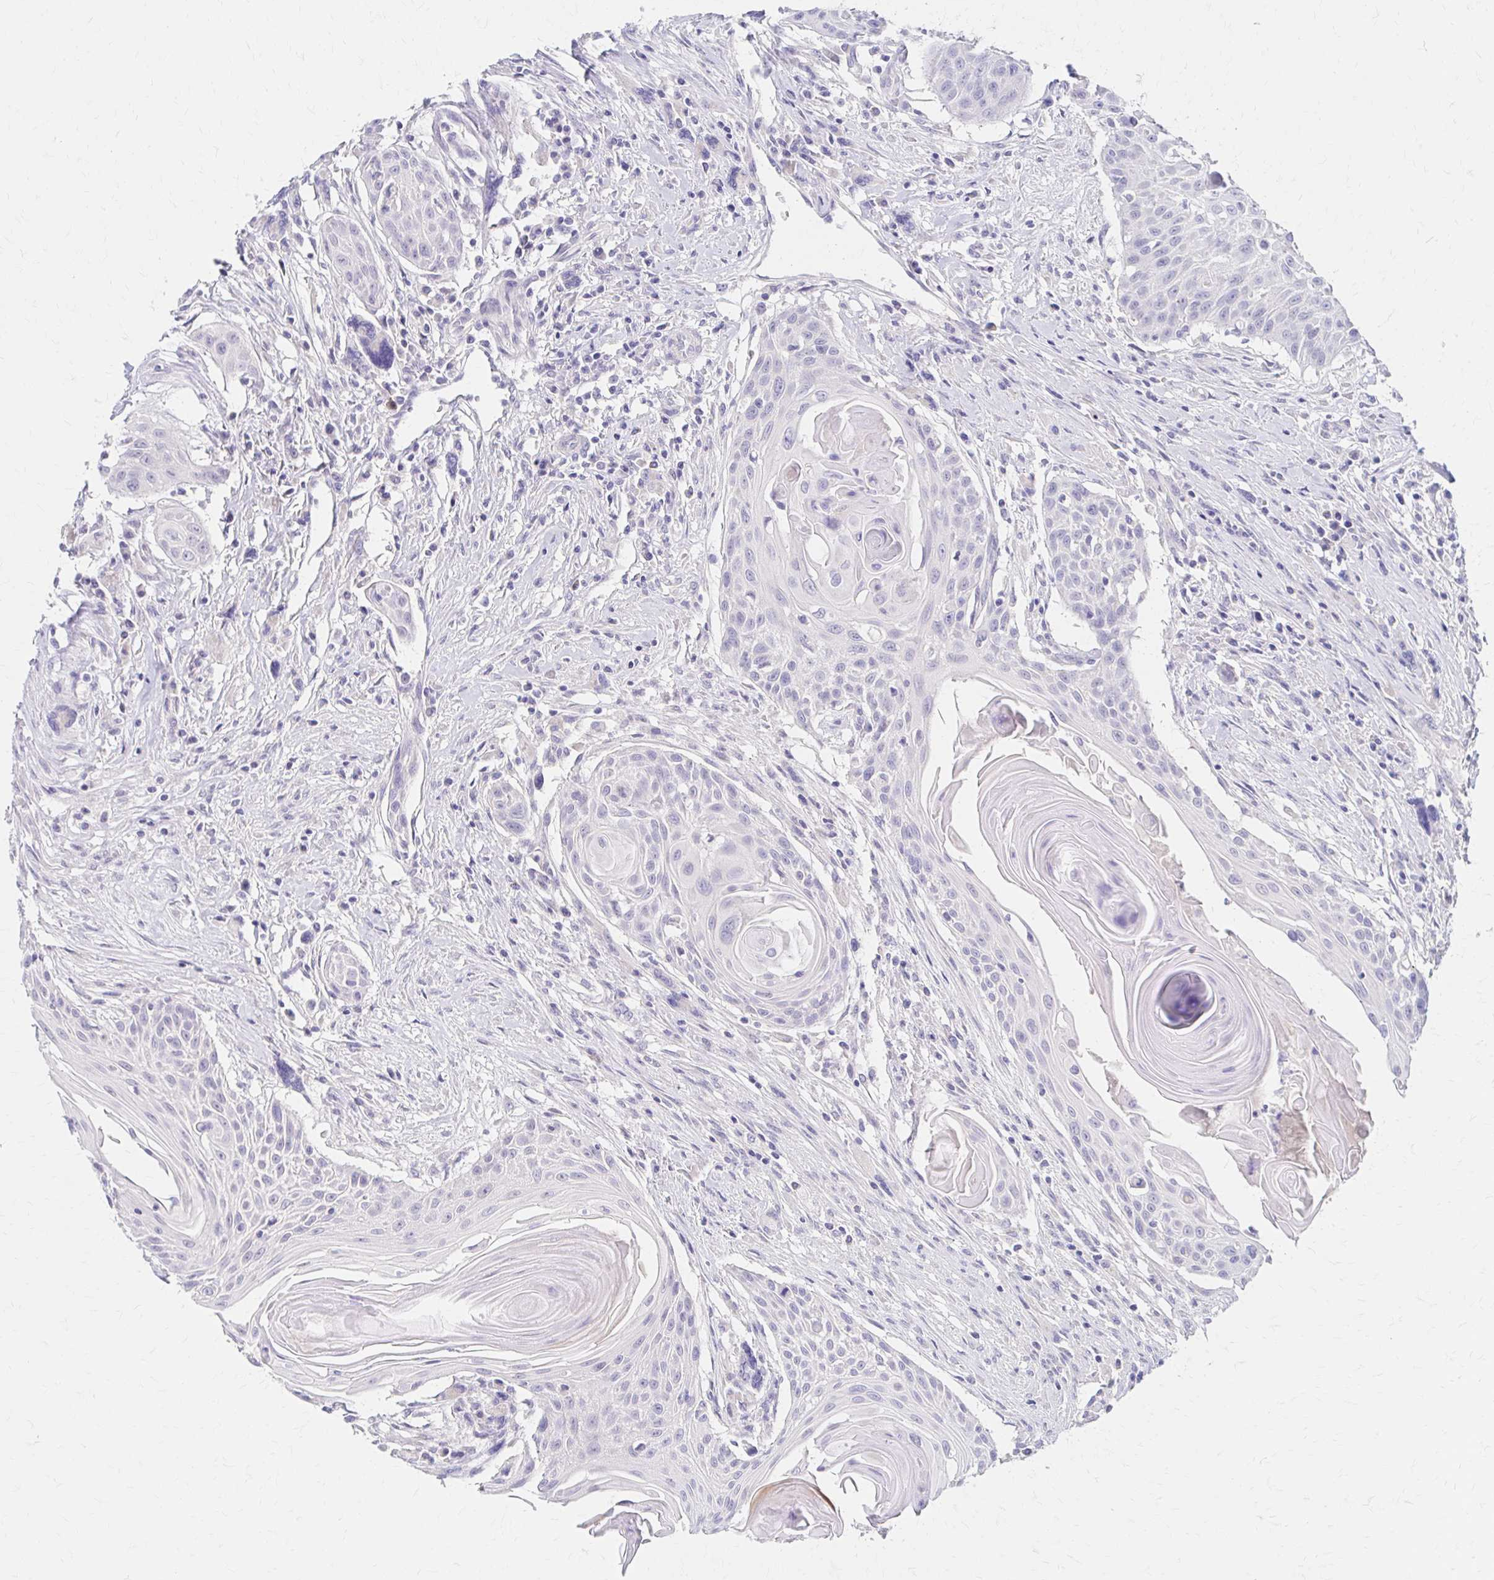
{"staining": {"intensity": "negative", "quantity": "none", "location": "none"}, "tissue": "head and neck cancer", "cell_type": "Tumor cells", "image_type": "cancer", "snomed": [{"axis": "morphology", "description": "Squamous cell carcinoma, NOS"}, {"axis": "topography", "description": "Lymph node"}, {"axis": "topography", "description": "Salivary gland"}, {"axis": "topography", "description": "Head-Neck"}], "caption": "Immunohistochemistry (IHC) micrograph of human head and neck squamous cell carcinoma stained for a protein (brown), which reveals no expression in tumor cells.", "gene": "AZGP1", "patient": {"sex": "female", "age": 74}}